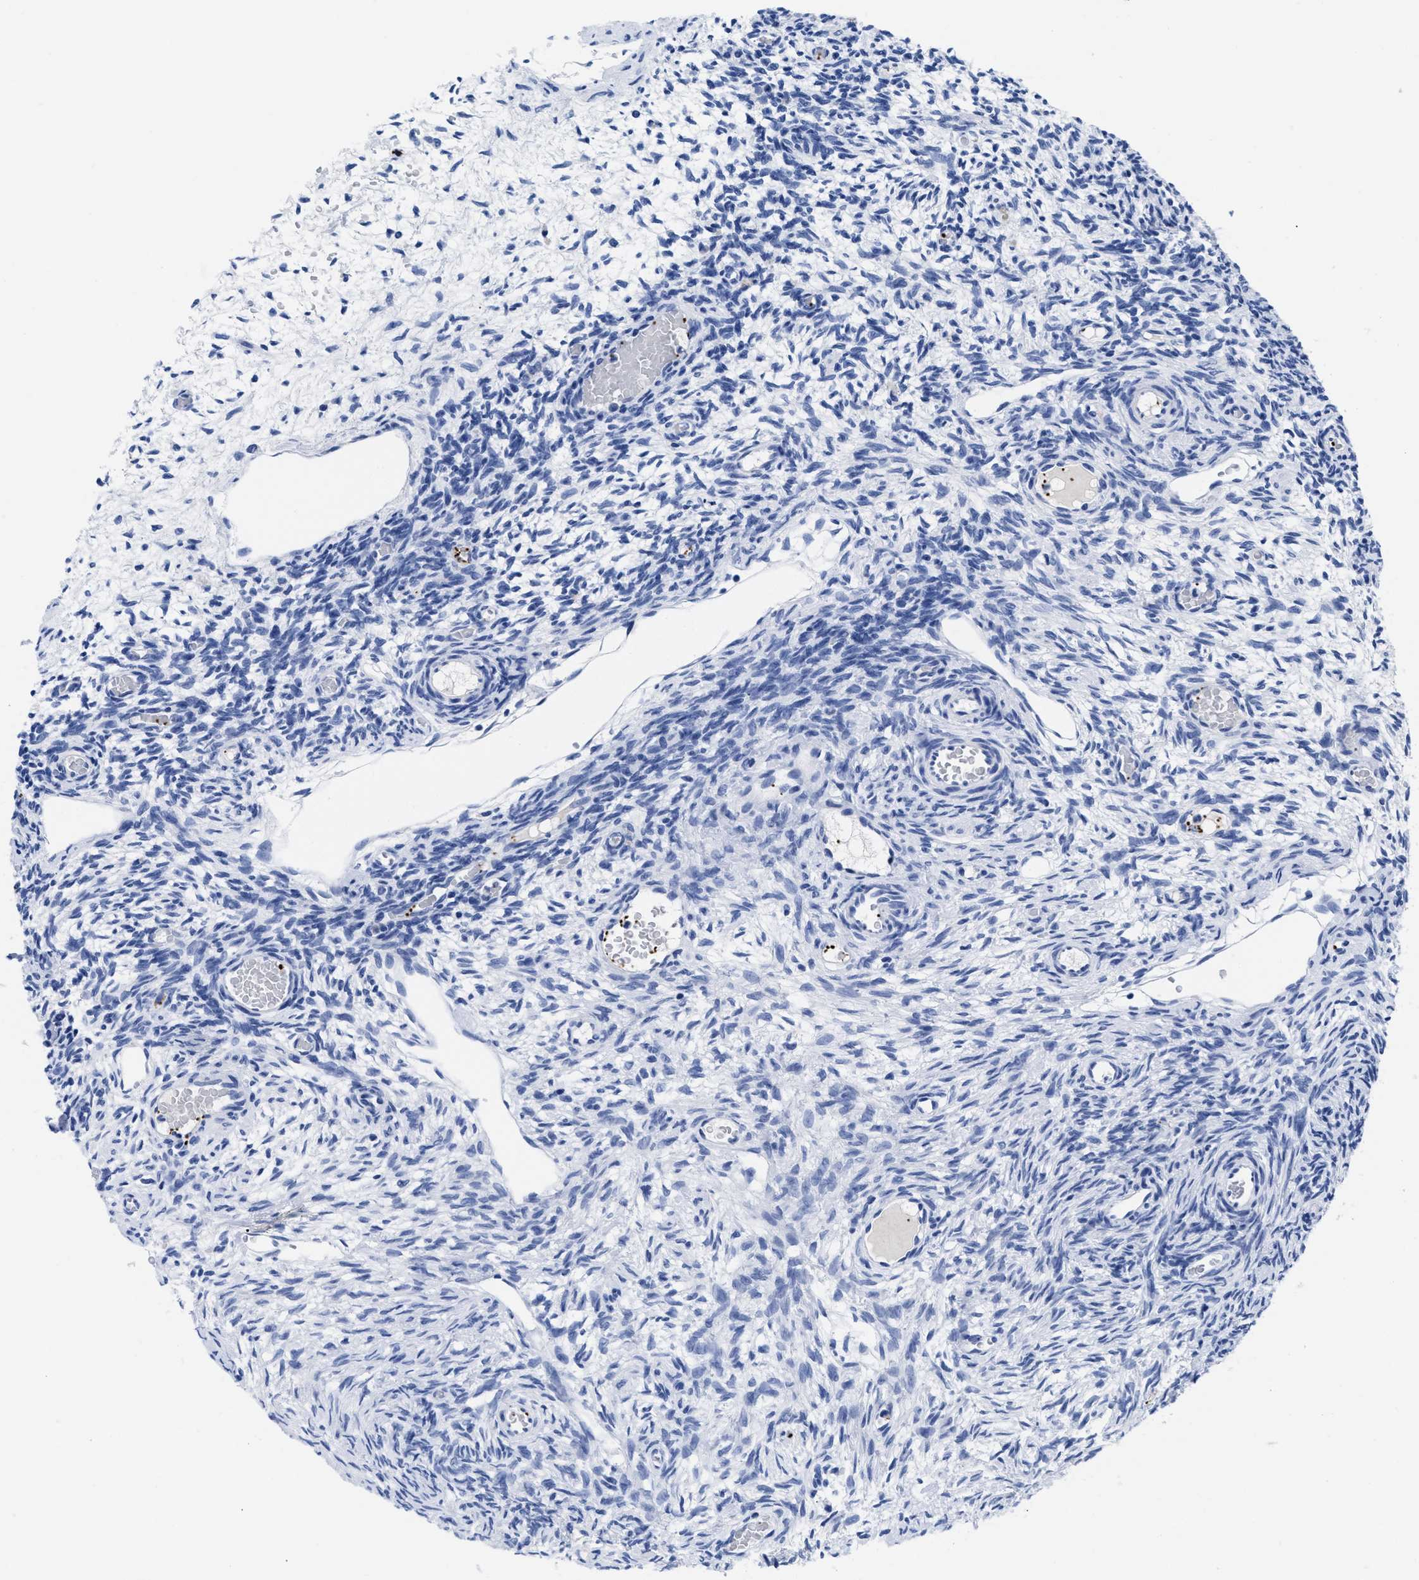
{"staining": {"intensity": "negative", "quantity": "none", "location": "none"}, "tissue": "ovary", "cell_type": "Ovarian stroma cells", "image_type": "normal", "snomed": [{"axis": "morphology", "description": "Normal tissue, NOS"}, {"axis": "topography", "description": "Ovary"}], "caption": "Histopathology image shows no significant protein staining in ovarian stroma cells of normal ovary. (DAB immunohistochemistry (IHC) visualized using brightfield microscopy, high magnification).", "gene": "TREML1", "patient": {"sex": "female", "age": 27}}